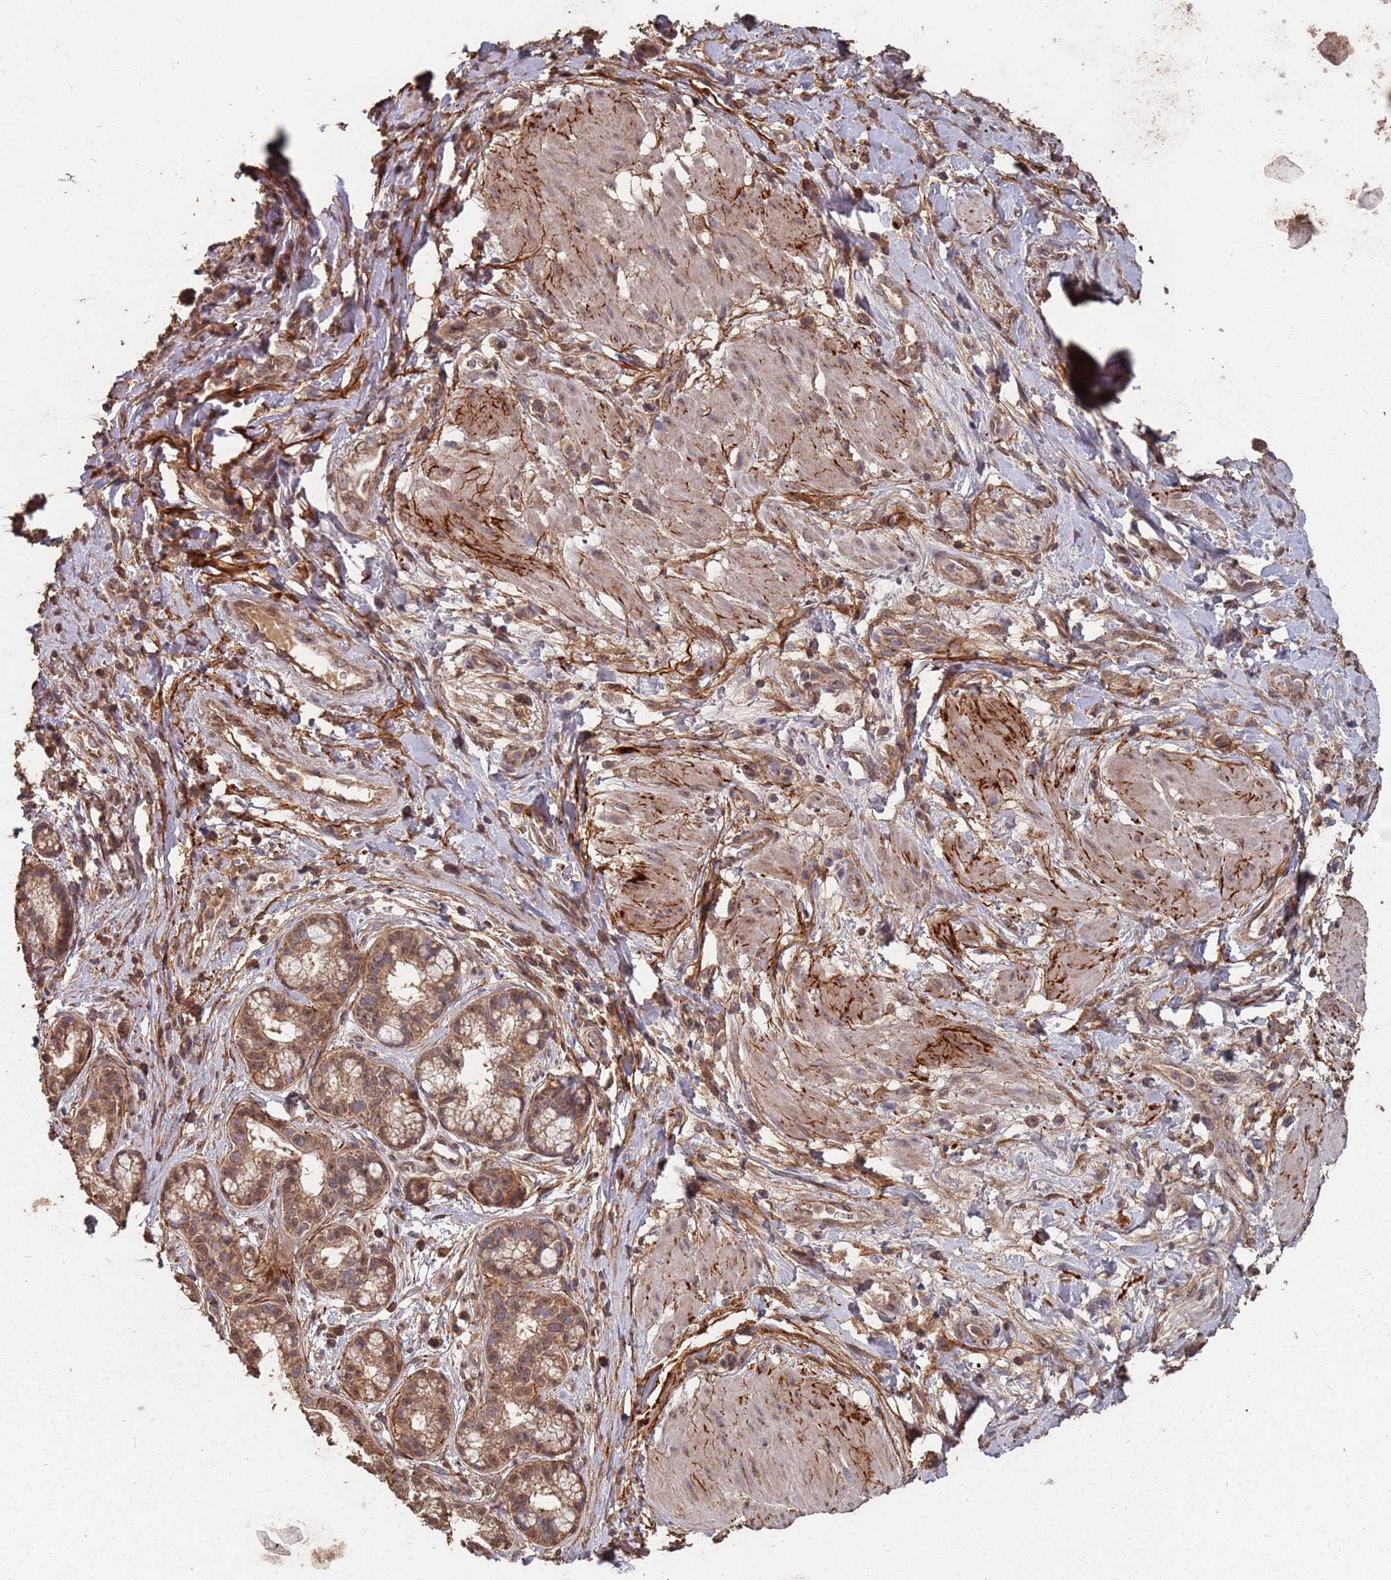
{"staining": {"intensity": "moderate", "quantity": ">75%", "location": "cytoplasmic/membranous,nuclear"}, "tissue": "pancreatic cancer", "cell_type": "Tumor cells", "image_type": "cancer", "snomed": [{"axis": "morphology", "description": "Adenocarcinoma, NOS"}, {"axis": "topography", "description": "Pancreas"}], "caption": "Immunohistochemical staining of pancreatic adenocarcinoma shows medium levels of moderate cytoplasmic/membranous and nuclear protein expression in about >75% of tumor cells.", "gene": "PRORP", "patient": {"sex": "male", "age": 72}}